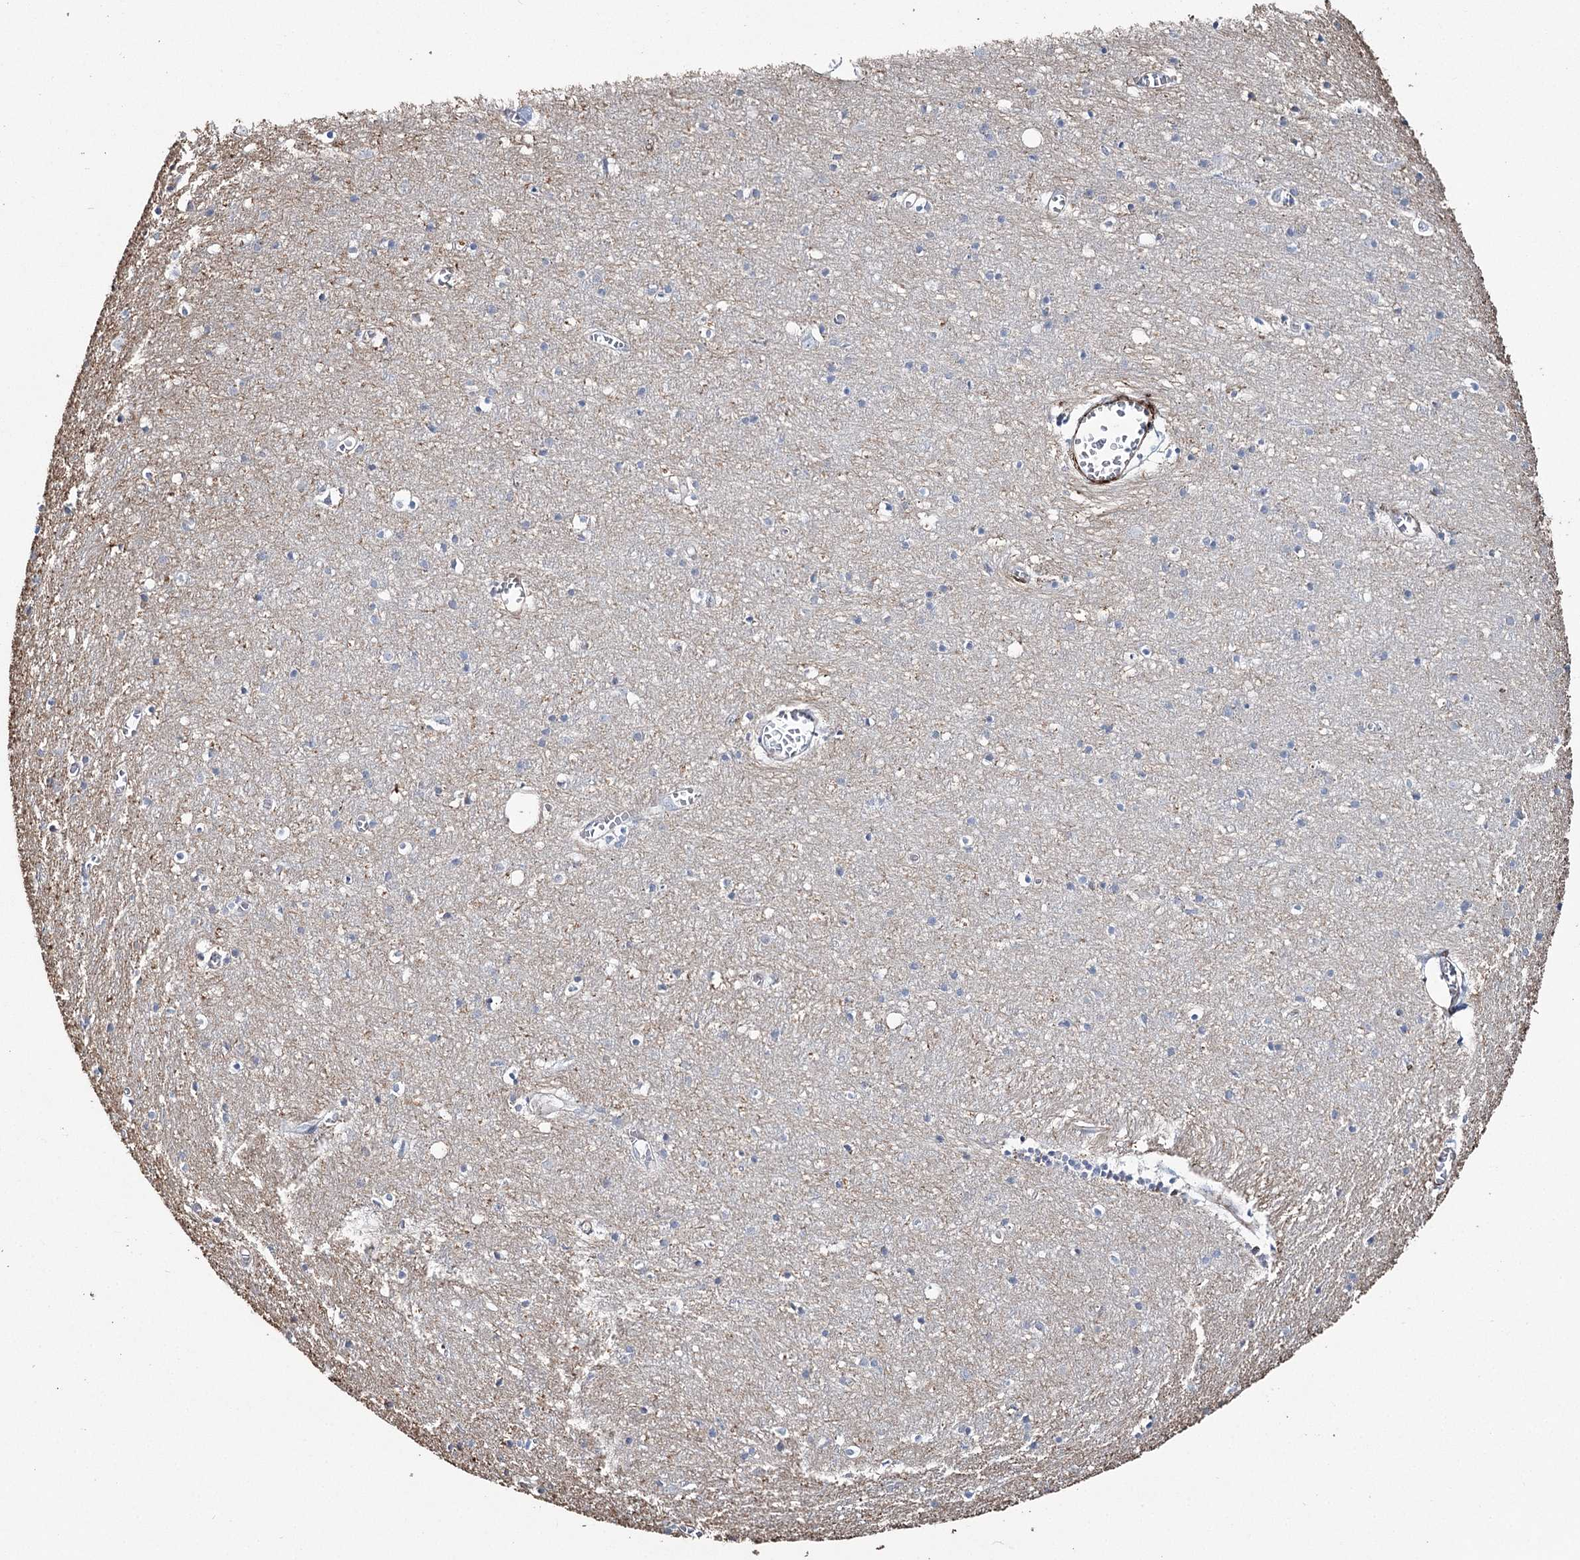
{"staining": {"intensity": "moderate", "quantity": ">75%", "location": "cytoplasmic/membranous"}, "tissue": "cerebral cortex", "cell_type": "Endothelial cells", "image_type": "normal", "snomed": [{"axis": "morphology", "description": "Normal tissue, NOS"}, {"axis": "topography", "description": "Cerebral cortex"}], "caption": "Immunohistochemical staining of normal cerebral cortex reveals >75% levels of moderate cytoplasmic/membranous protein positivity in approximately >75% of endothelial cells. The staining was performed using DAB (3,3'-diaminobenzidine), with brown indicating positive protein expression. Nuclei are stained blue with hematoxylin.", "gene": "SUMF1", "patient": {"sex": "female", "age": 64}}